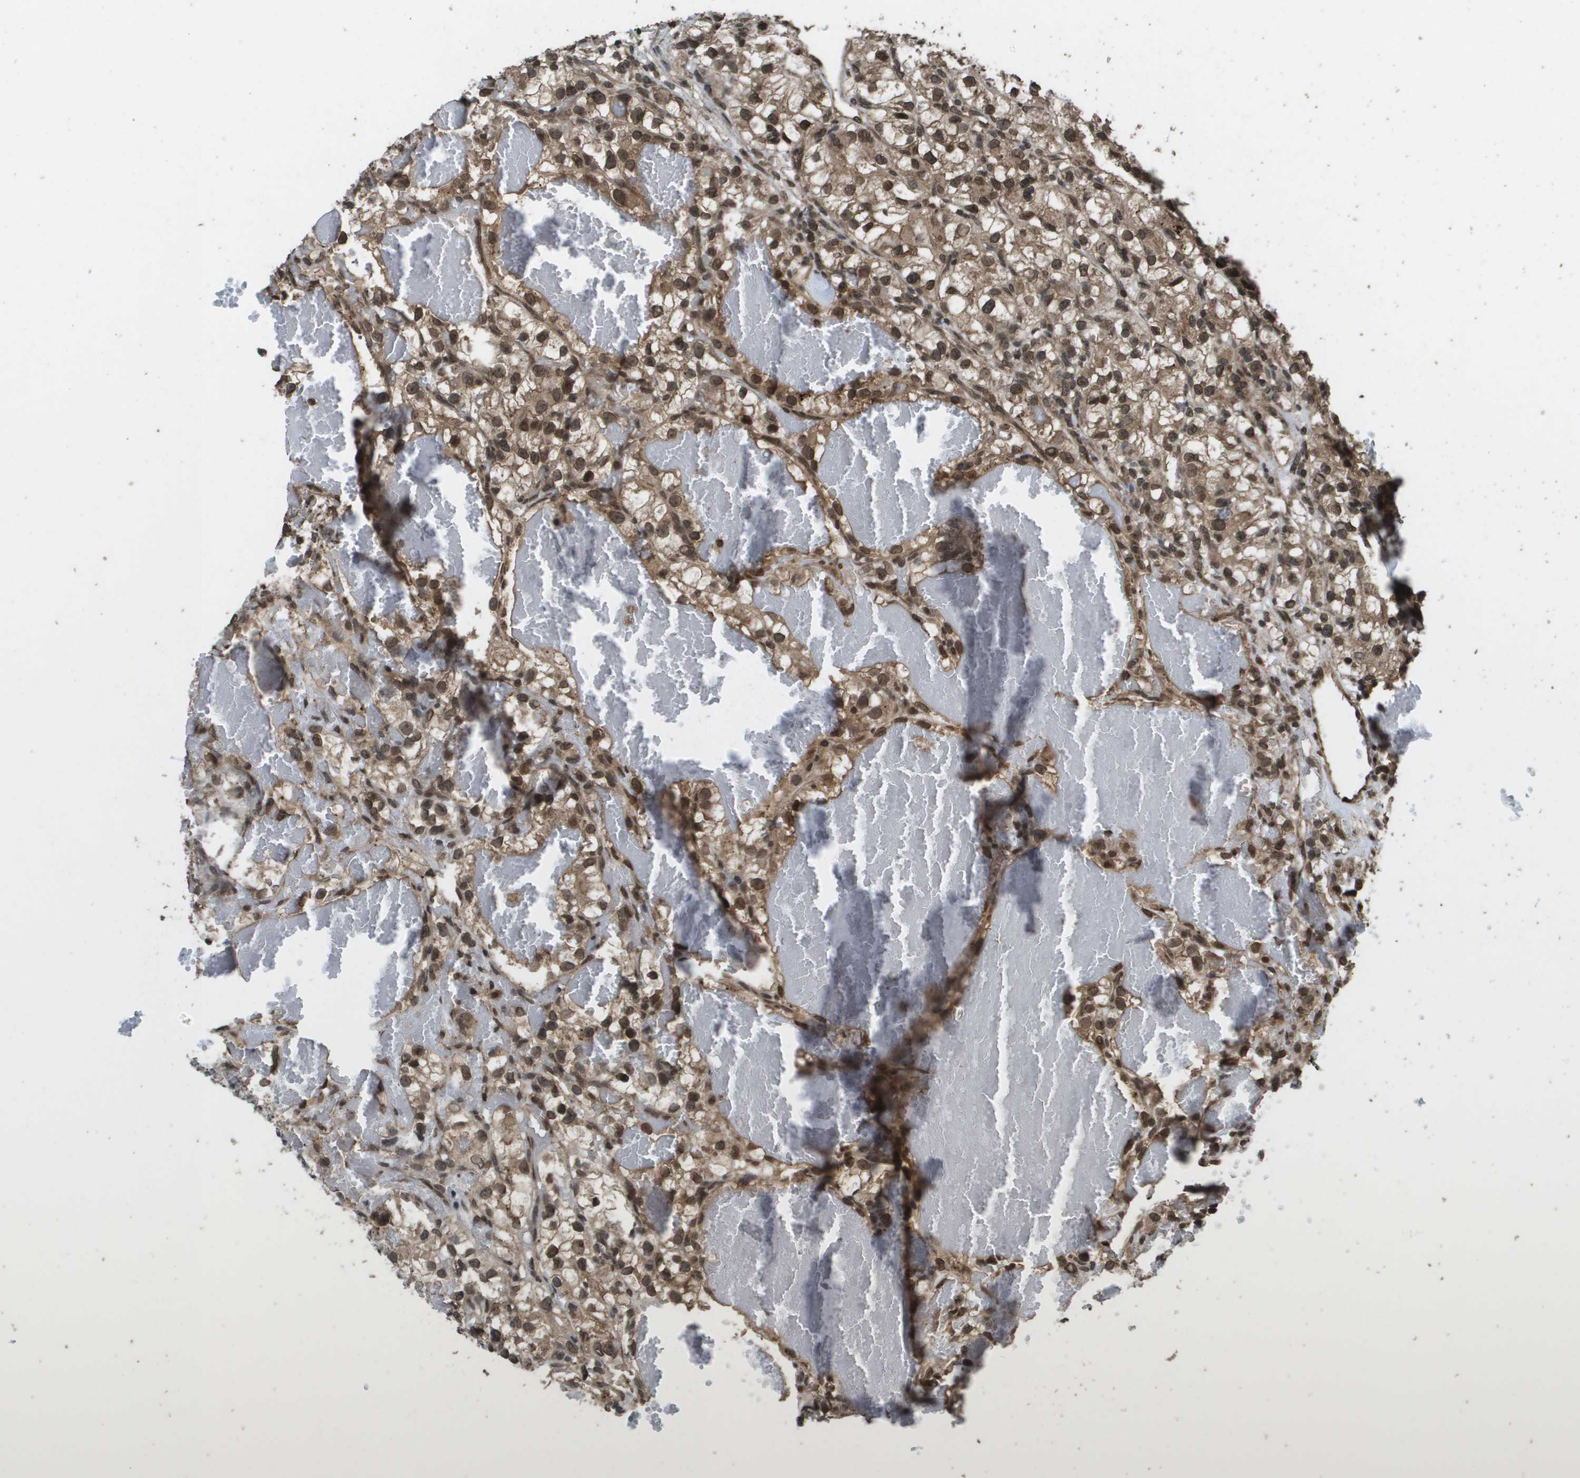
{"staining": {"intensity": "moderate", "quantity": ">75%", "location": "cytoplasmic/membranous,nuclear"}, "tissue": "renal cancer", "cell_type": "Tumor cells", "image_type": "cancer", "snomed": [{"axis": "morphology", "description": "Adenocarcinoma, NOS"}, {"axis": "topography", "description": "Kidney"}], "caption": "A high-resolution photomicrograph shows immunohistochemistry (IHC) staining of renal cancer (adenocarcinoma), which demonstrates moderate cytoplasmic/membranous and nuclear positivity in approximately >75% of tumor cells.", "gene": "AXIN2", "patient": {"sex": "female", "age": 57}}